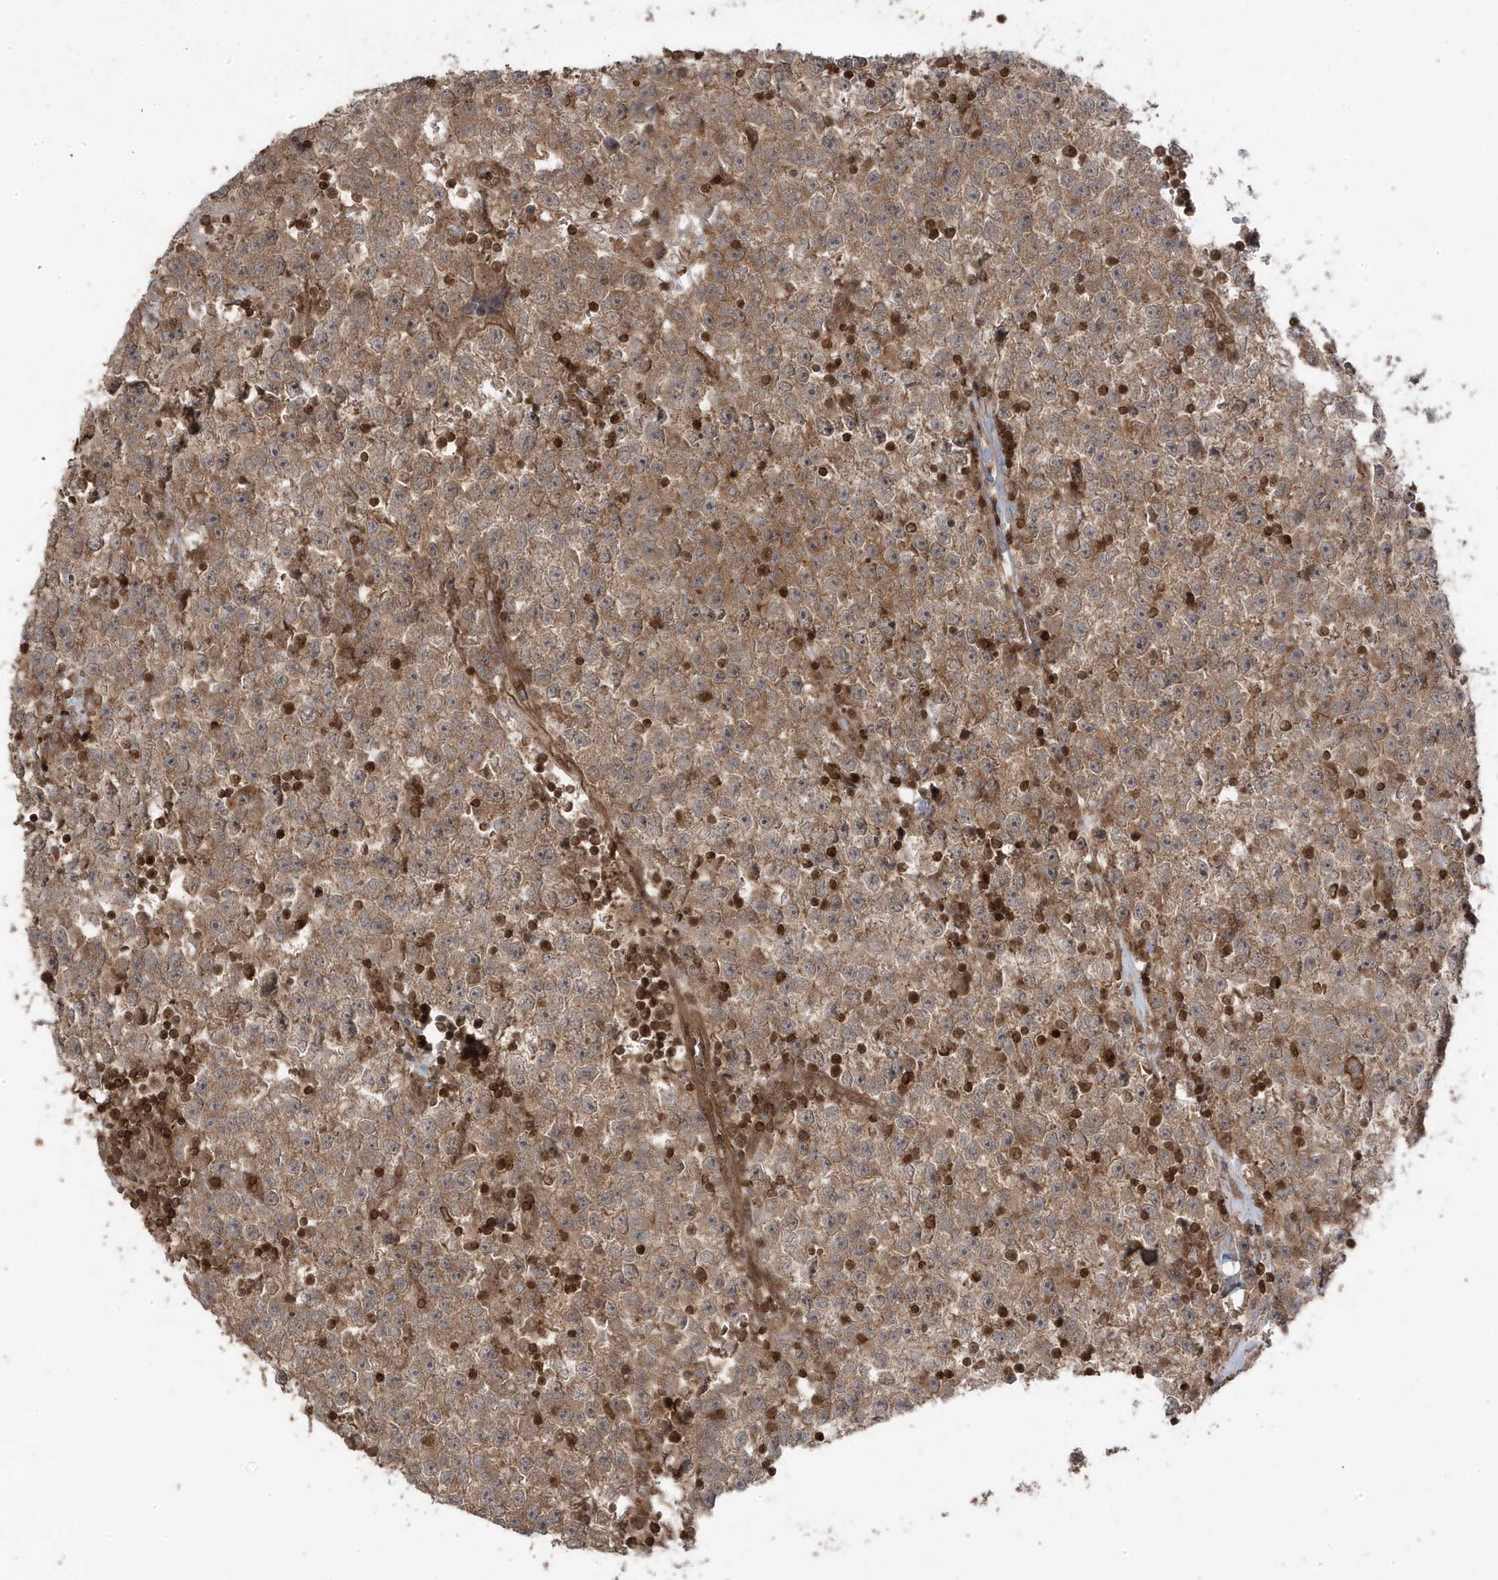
{"staining": {"intensity": "moderate", "quantity": ">75%", "location": "cytoplasmic/membranous"}, "tissue": "testis cancer", "cell_type": "Tumor cells", "image_type": "cancer", "snomed": [{"axis": "morphology", "description": "Seminoma, NOS"}, {"axis": "topography", "description": "Testis"}], "caption": "Immunohistochemistry (IHC) (DAB (3,3'-diaminobenzidine)) staining of human seminoma (testis) demonstrates moderate cytoplasmic/membranous protein expression in approximately >75% of tumor cells. The staining is performed using DAB (3,3'-diaminobenzidine) brown chromogen to label protein expression. The nuclei are counter-stained blue using hematoxylin.", "gene": "ASAP1", "patient": {"sex": "male", "age": 22}}